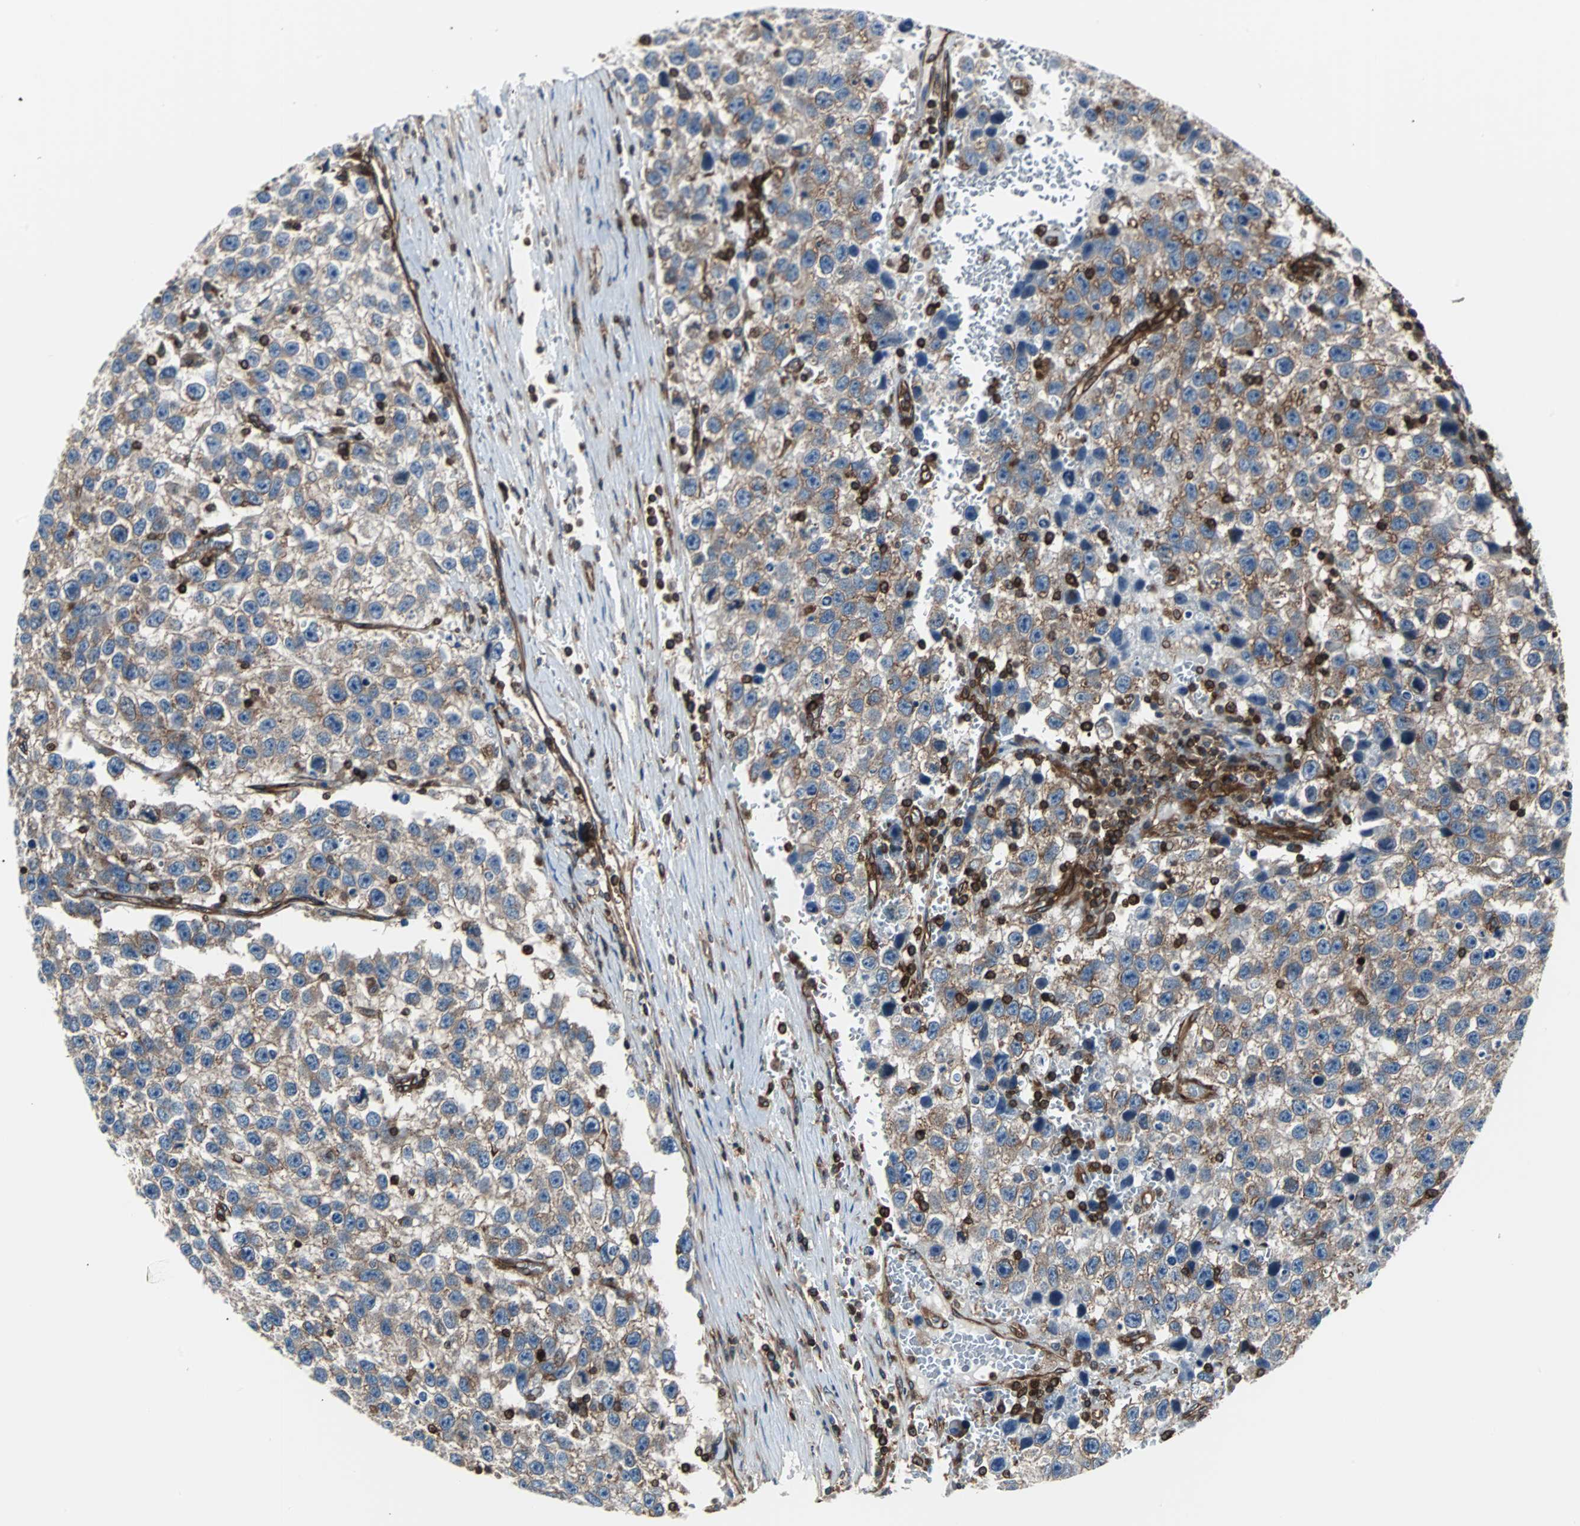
{"staining": {"intensity": "moderate", "quantity": ">75%", "location": "cytoplasmic/membranous"}, "tissue": "testis cancer", "cell_type": "Tumor cells", "image_type": "cancer", "snomed": [{"axis": "morphology", "description": "Seminoma, NOS"}, {"axis": "topography", "description": "Testis"}], "caption": "Testis seminoma tissue demonstrates moderate cytoplasmic/membranous staining in about >75% of tumor cells (DAB (3,3'-diaminobenzidine) IHC with brightfield microscopy, high magnification).", "gene": "RELA", "patient": {"sex": "male", "age": 33}}